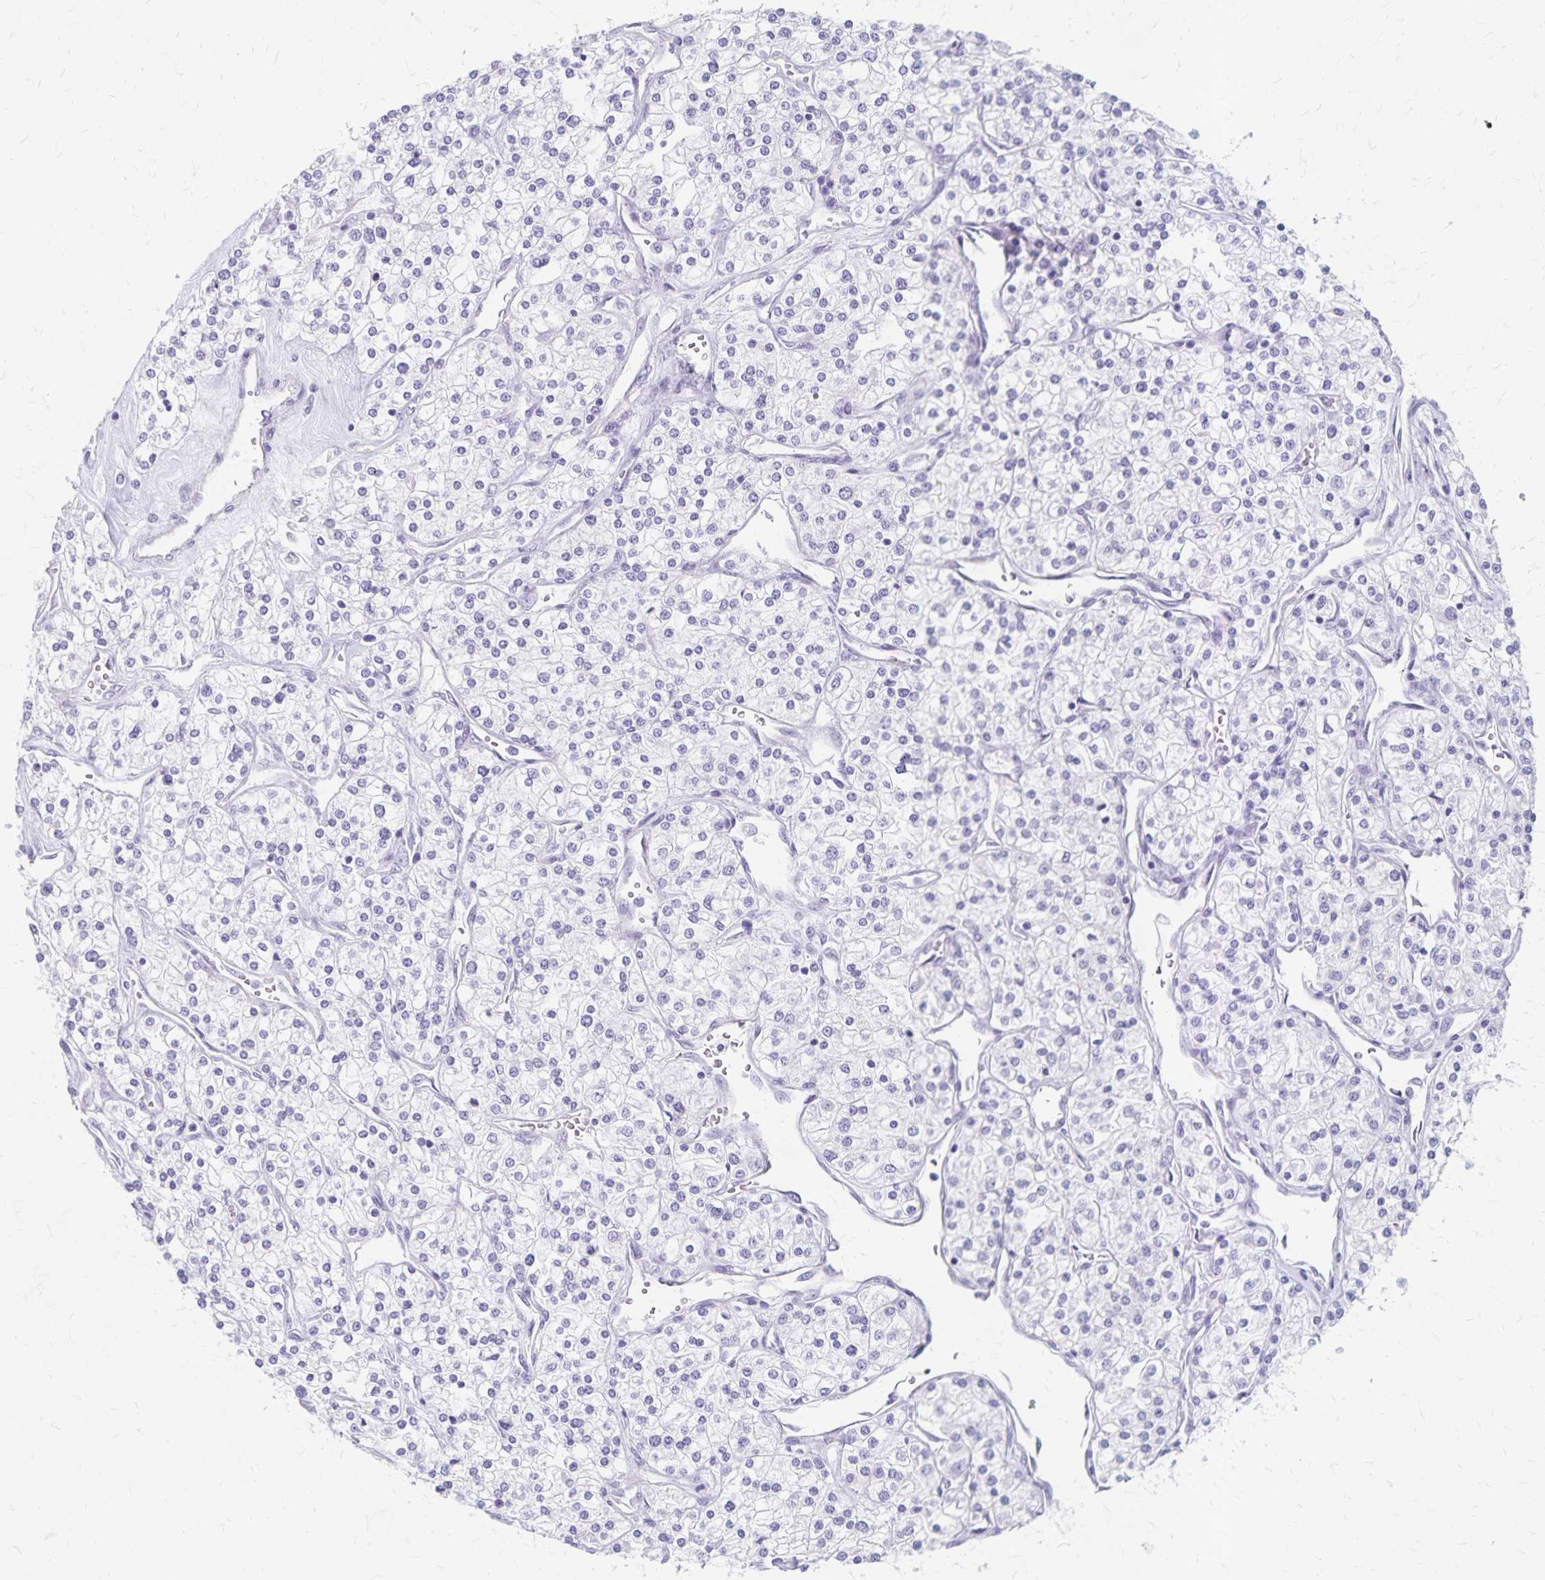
{"staining": {"intensity": "negative", "quantity": "none", "location": "none"}, "tissue": "renal cancer", "cell_type": "Tumor cells", "image_type": "cancer", "snomed": [{"axis": "morphology", "description": "Adenocarcinoma, NOS"}, {"axis": "topography", "description": "Kidney"}], "caption": "High magnification brightfield microscopy of adenocarcinoma (renal) stained with DAB (3,3'-diaminobenzidine) (brown) and counterstained with hematoxylin (blue): tumor cells show no significant staining.", "gene": "GPBAR1", "patient": {"sex": "male", "age": 80}}